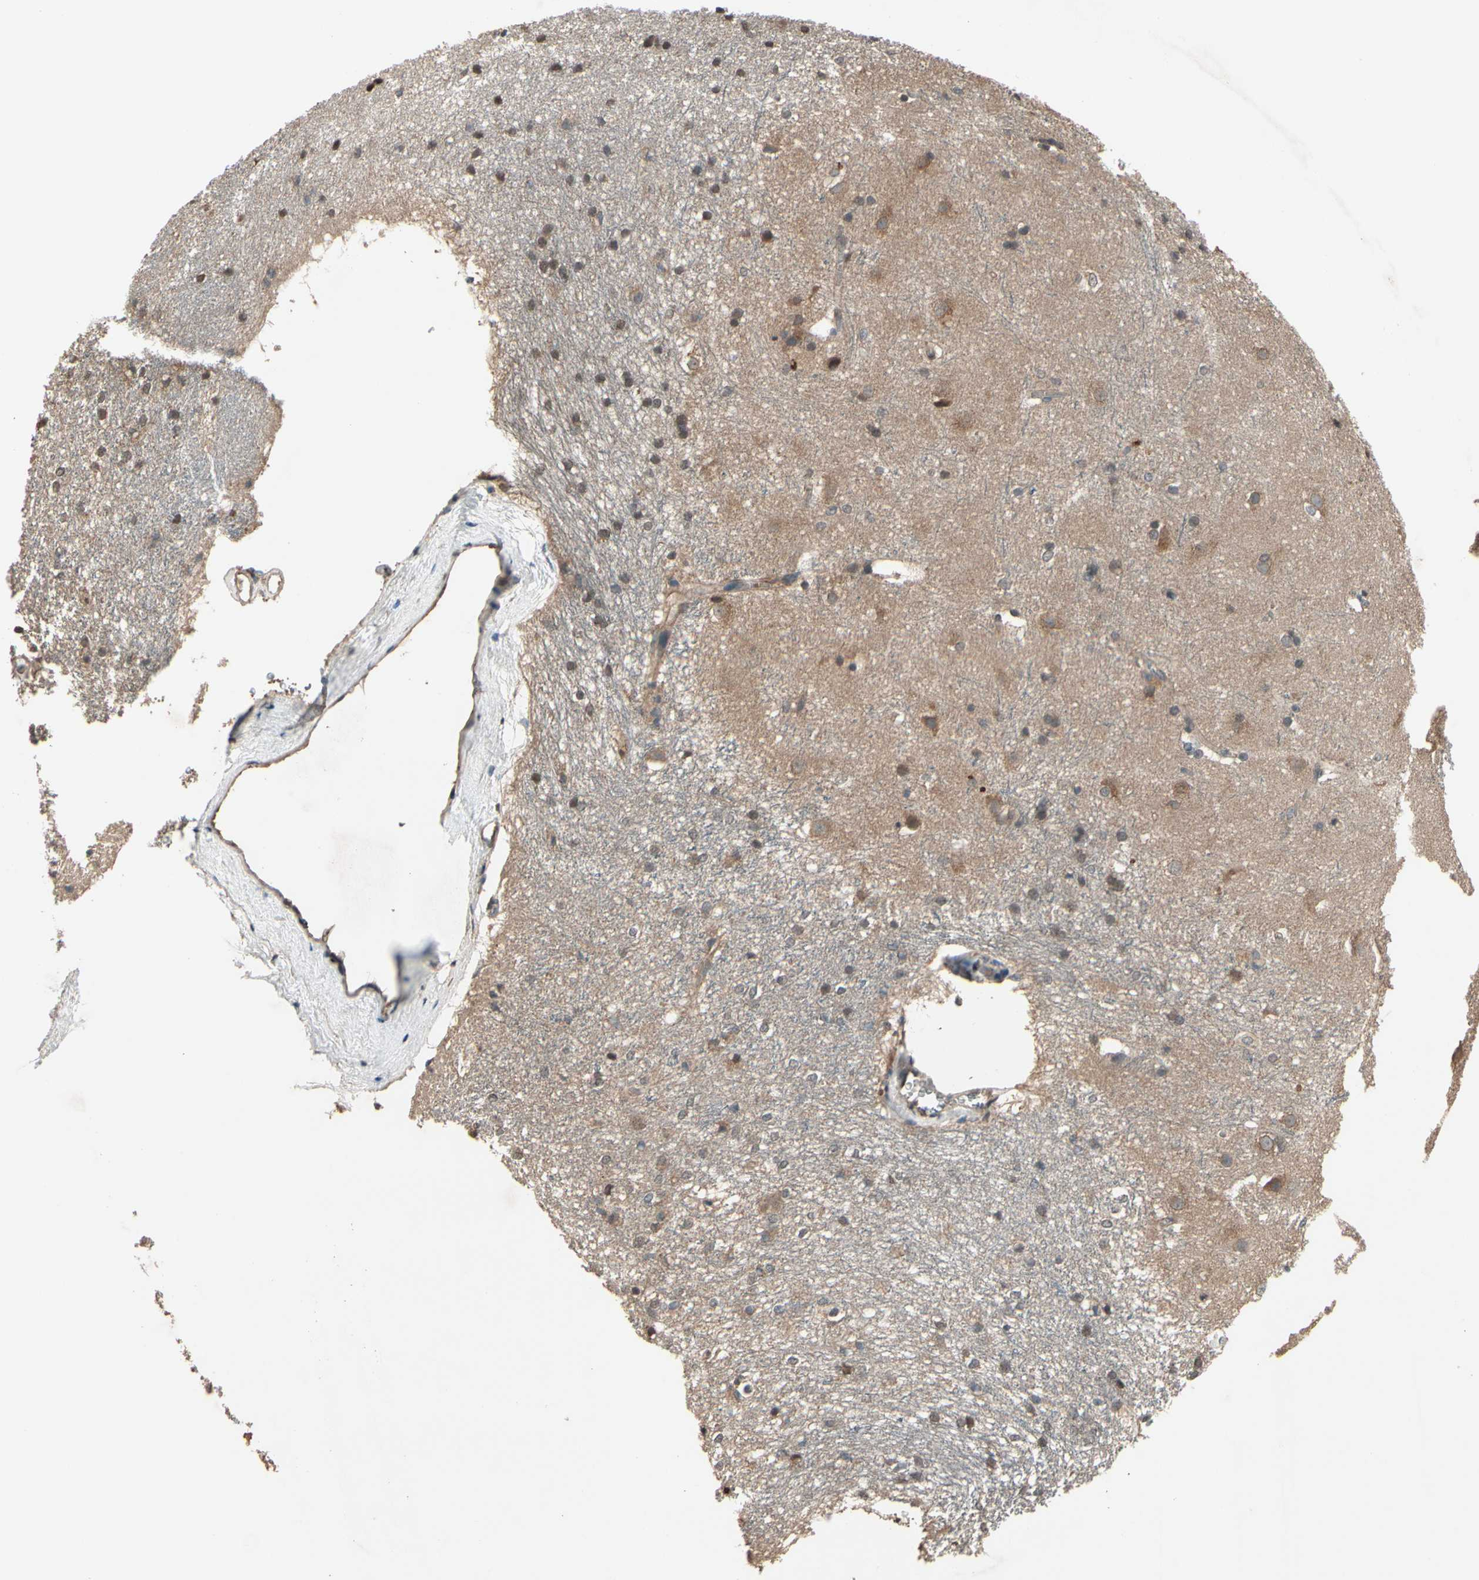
{"staining": {"intensity": "moderate", "quantity": "25%-75%", "location": "nuclear"}, "tissue": "caudate", "cell_type": "Glial cells", "image_type": "normal", "snomed": [{"axis": "morphology", "description": "Normal tissue, NOS"}, {"axis": "topography", "description": "Lateral ventricle wall"}], "caption": "Protein expression by immunohistochemistry (IHC) exhibits moderate nuclear expression in about 25%-75% of glial cells in benign caudate. The staining was performed using DAB to visualize the protein expression in brown, while the nuclei were stained in blue with hematoxylin (Magnification: 20x).", "gene": "PNPLA7", "patient": {"sex": "female", "age": 19}}